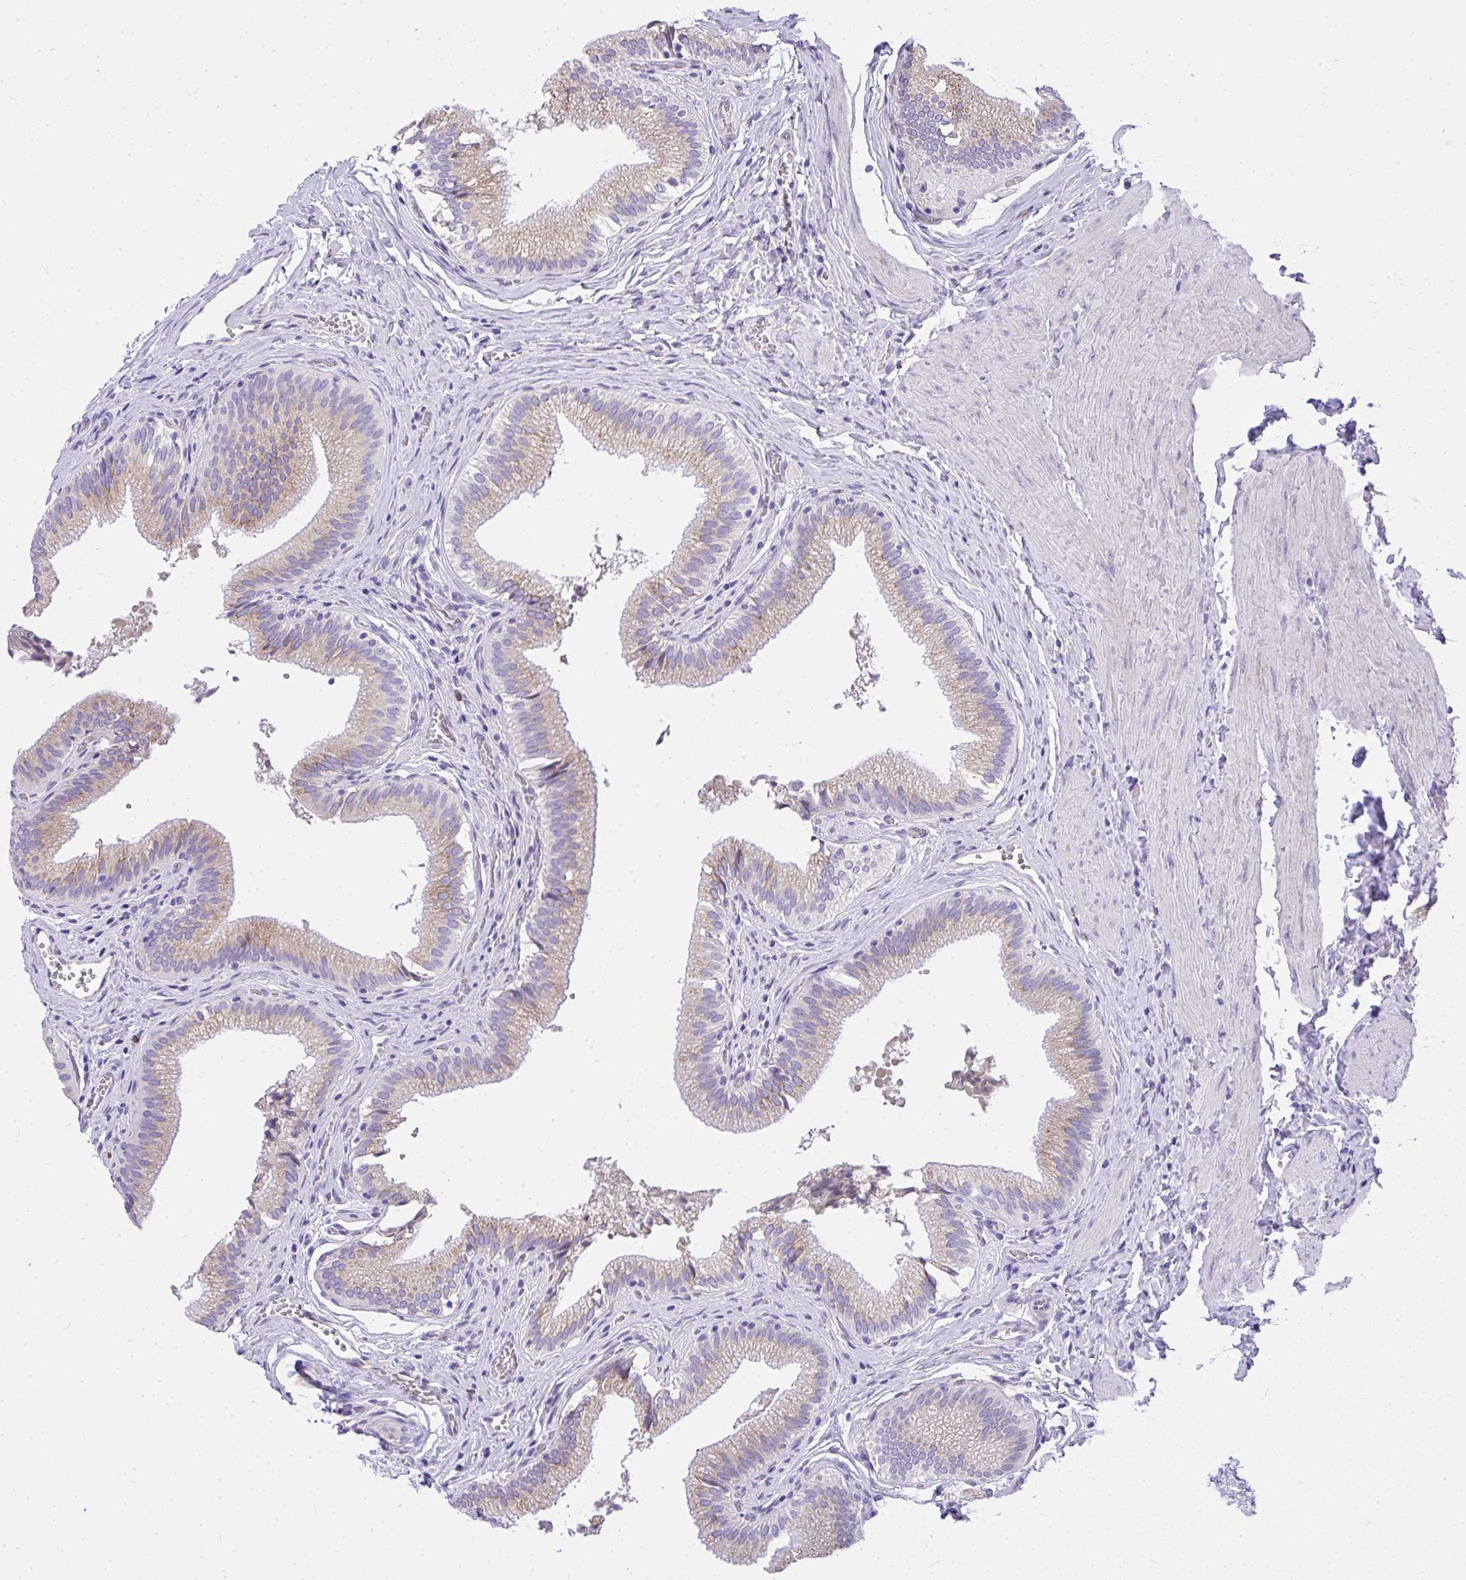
{"staining": {"intensity": "weak", "quantity": ">75%", "location": "cytoplasmic/membranous"}, "tissue": "gallbladder", "cell_type": "Glandular cells", "image_type": "normal", "snomed": [{"axis": "morphology", "description": "Normal tissue, NOS"}, {"axis": "topography", "description": "Gallbladder"}, {"axis": "topography", "description": "Peripheral nerve tissue"}], "caption": "Gallbladder stained with DAB (3,3'-diaminobenzidine) immunohistochemistry (IHC) reveals low levels of weak cytoplasmic/membranous staining in approximately >75% of glandular cells.", "gene": "ADRA2C", "patient": {"sex": "male", "age": 17}}